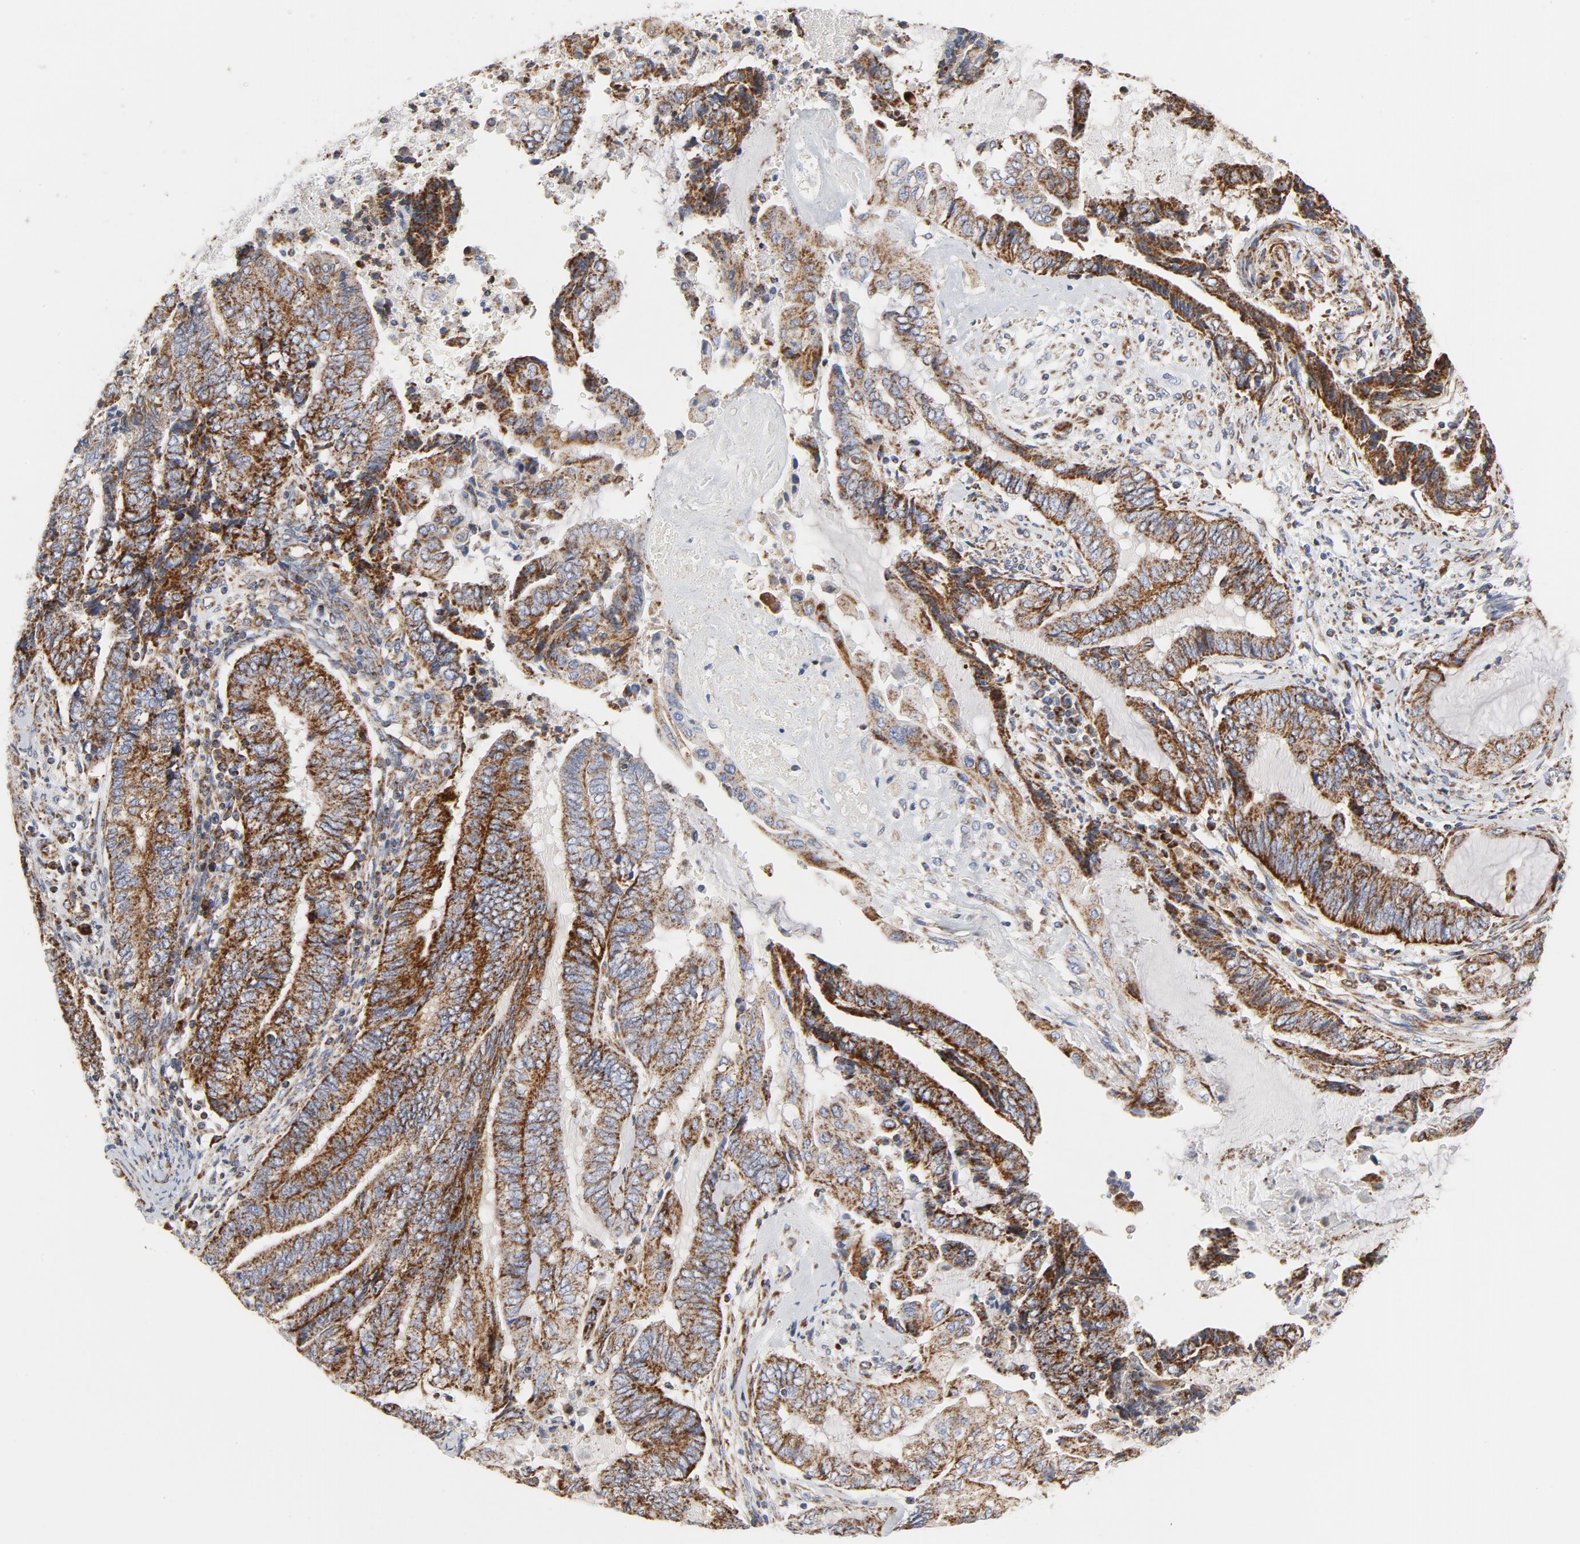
{"staining": {"intensity": "strong", "quantity": ">75%", "location": "cytoplasmic/membranous"}, "tissue": "endometrial cancer", "cell_type": "Tumor cells", "image_type": "cancer", "snomed": [{"axis": "morphology", "description": "Adenocarcinoma, NOS"}, {"axis": "topography", "description": "Uterus"}, {"axis": "topography", "description": "Endometrium"}], "caption": "Strong cytoplasmic/membranous protein staining is present in approximately >75% of tumor cells in endometrial cancer.", "gene": "CYCS", "patient": {"sex": "female", "age": 70}}